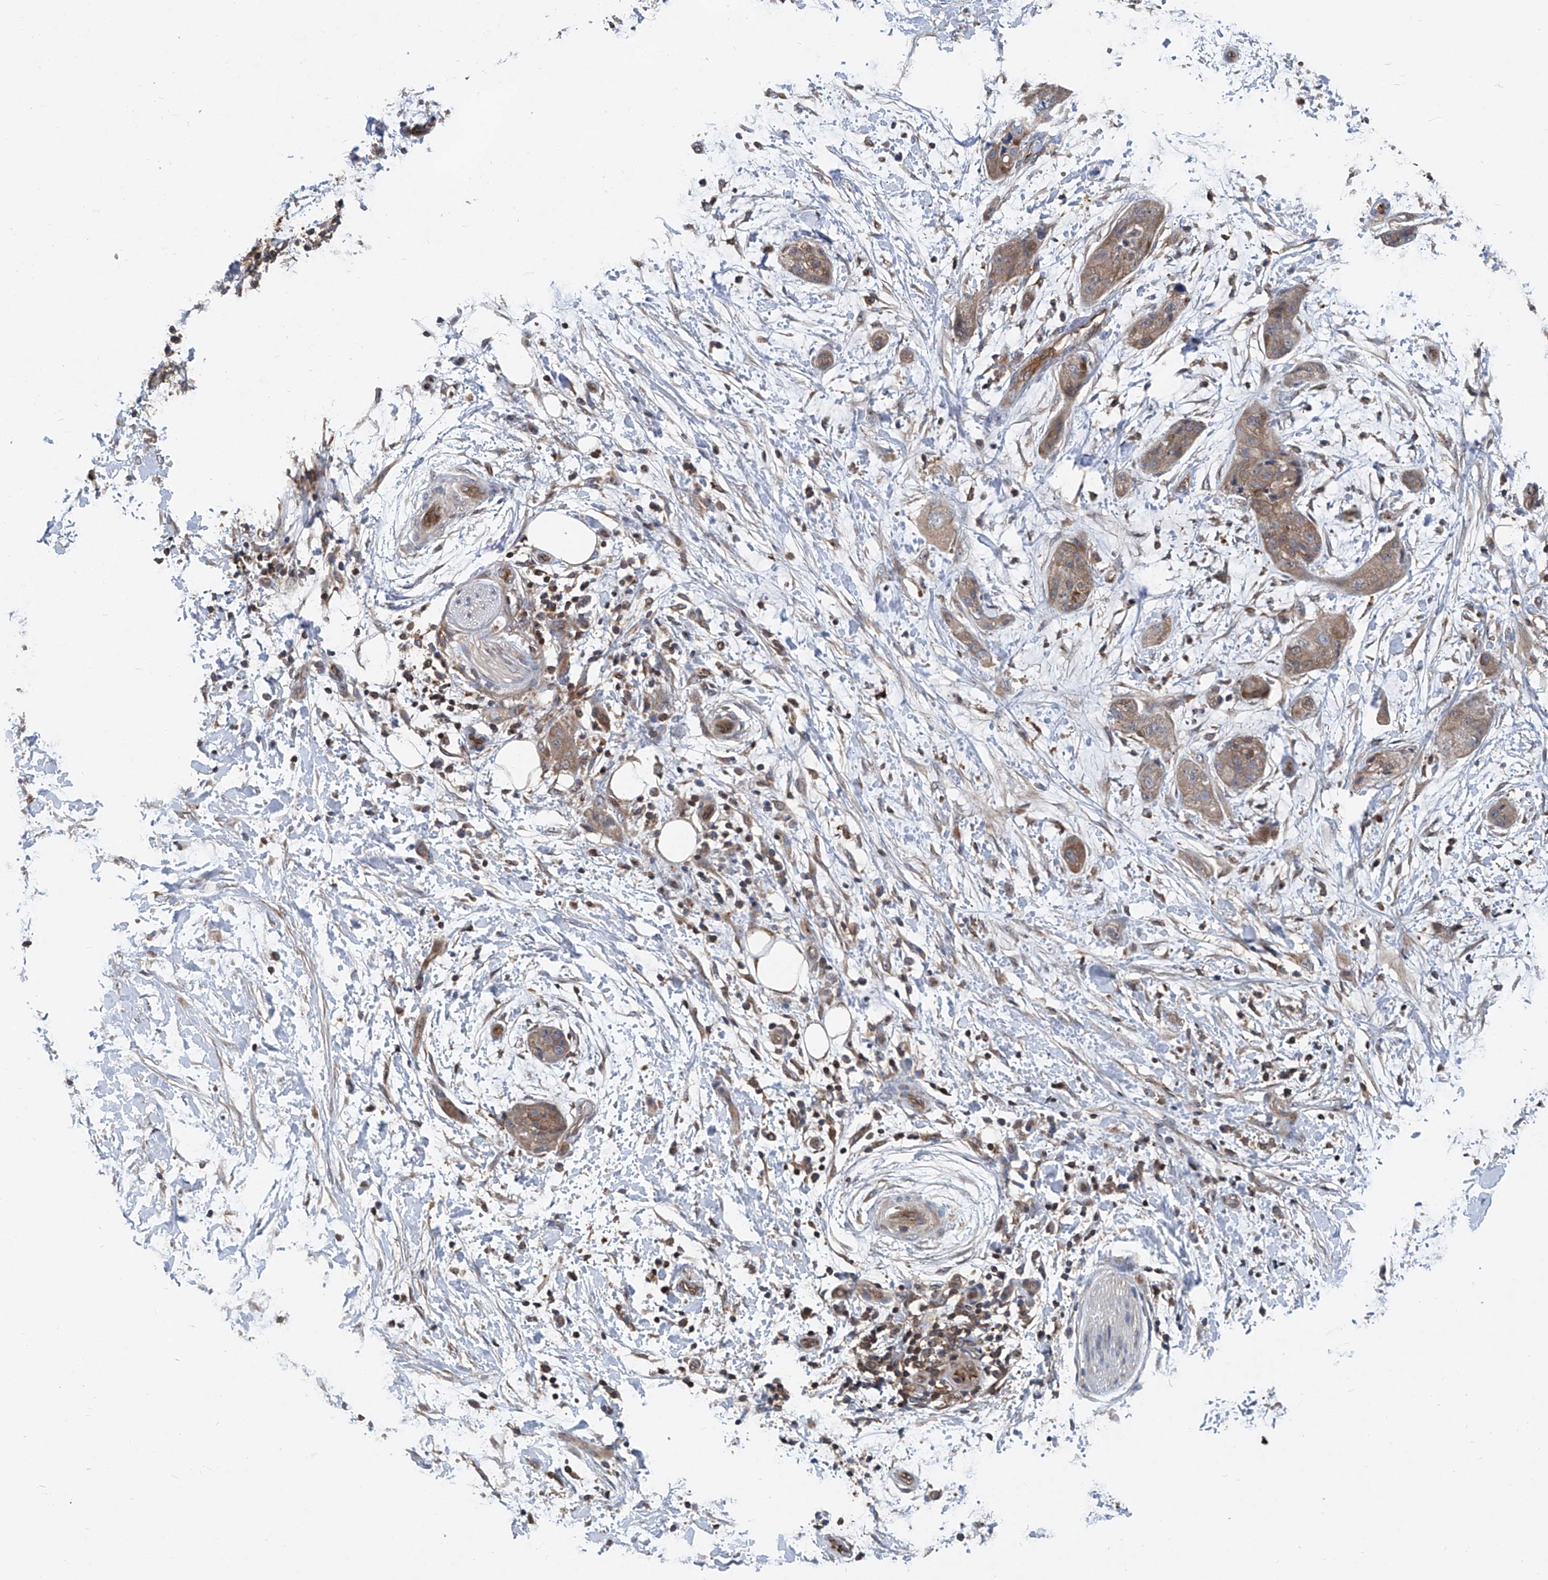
{"staining": {"intensity": "moderate", "quantity": "25%-75%", "location": "cytoplasmic/membranous"}, "tissue": "pancreatic cancer", "cell_type": "Tumor cells", "image_type": "cancer", "snomed": [{"axis": "morphology", "description": "Adenocarcinoma, NOS"}, {"axis": "topography", "description": "Pancreas"}], "caption": "A photomicrograph of pancreatic cancer (adenocarcinoma) stained for a protein exhibits moderate cytoplasmic/membranous brown staining in tumor cells.", "gene": "TRIM38", "patient": {"sex": "female", "age": 78}}